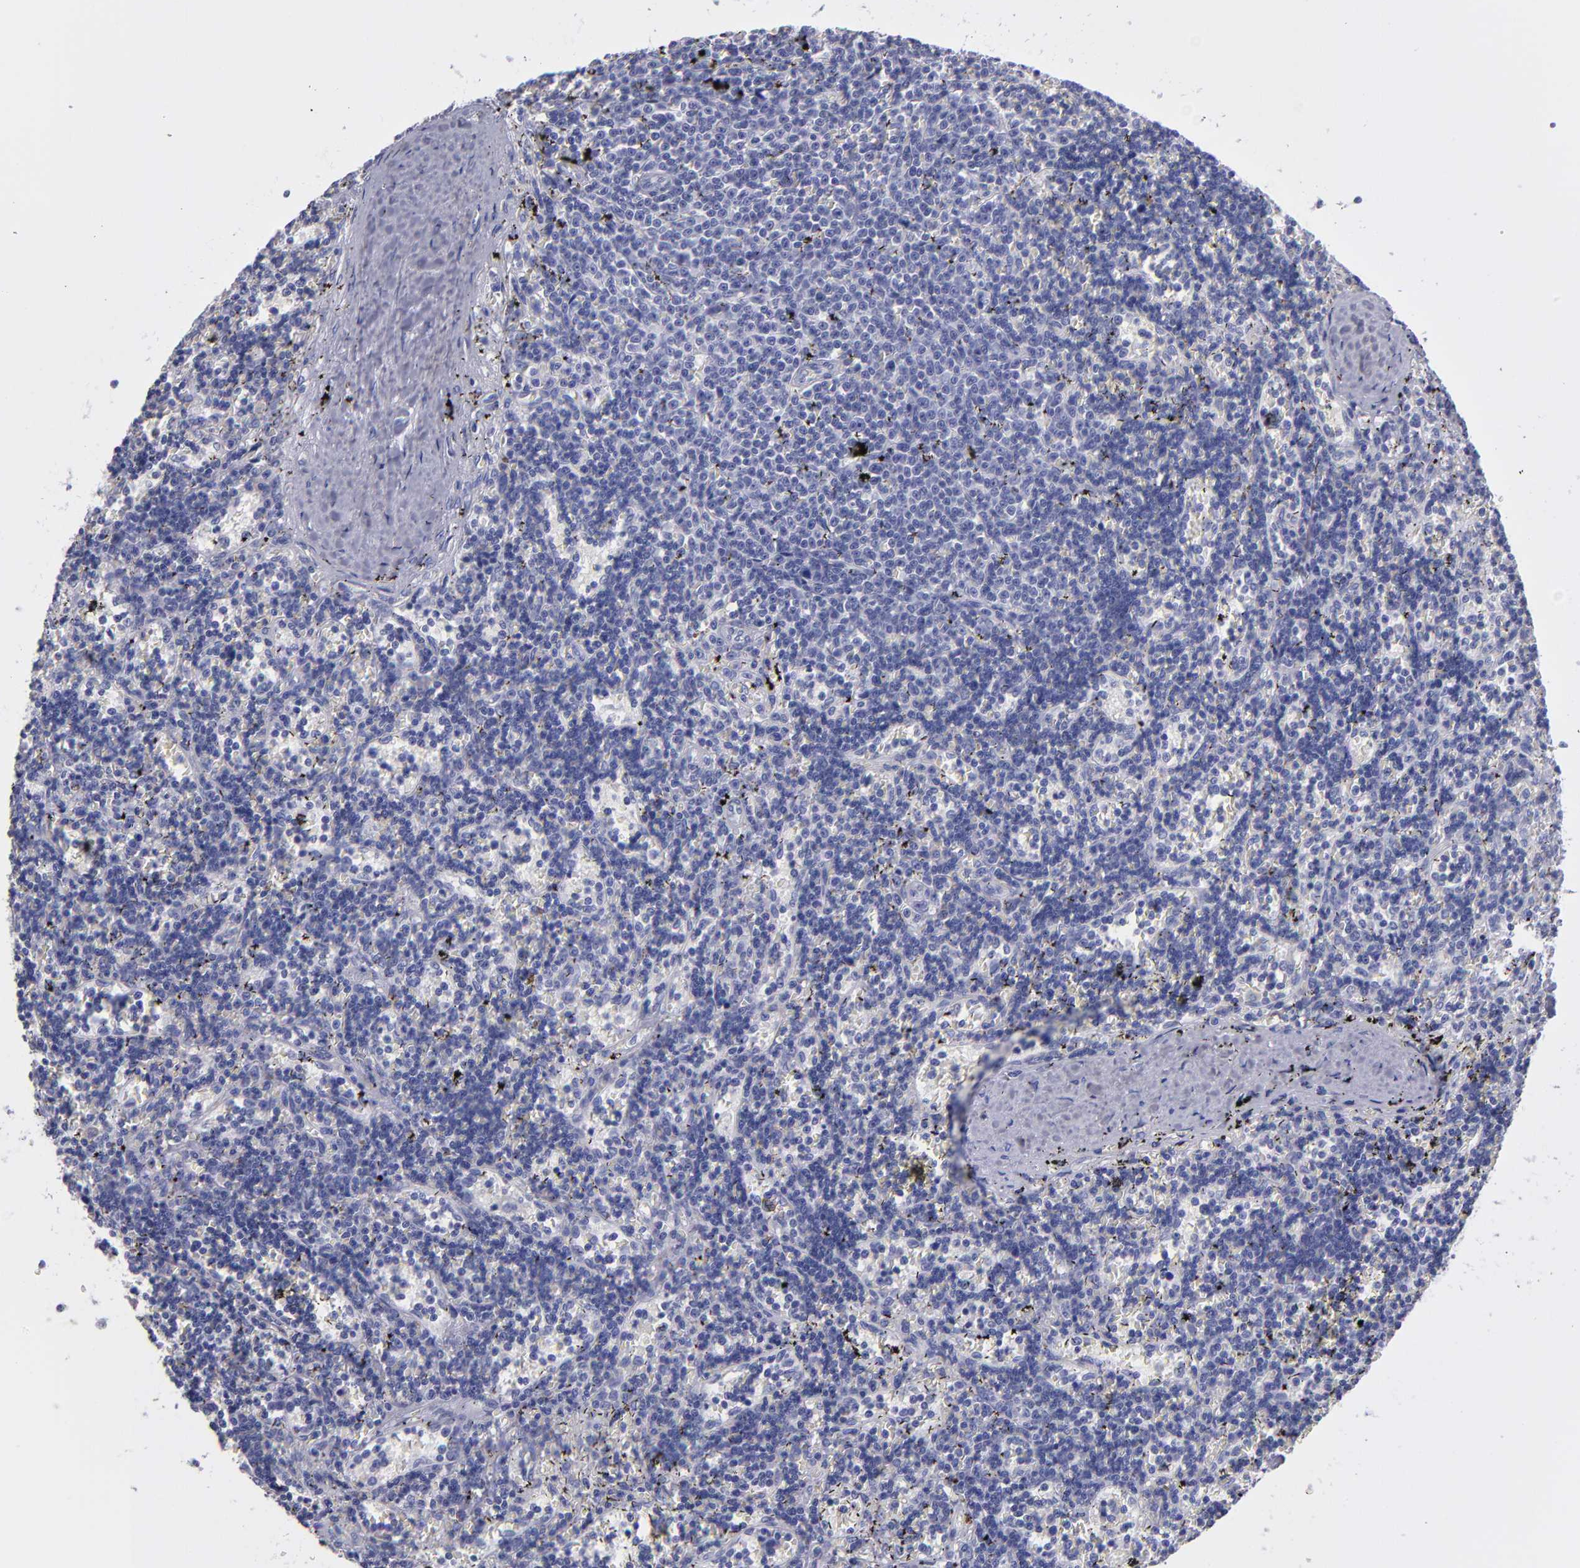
{"staining": {"intensity": "negative", "quantity": "none", "location": "none"}, "tissue": "lymphoma", "cell_type": "Tumor cells", "image_type": "cancer", "snomed": [{"axis": "morphology", "description": "Malignant lymphoma, non-Hodgkin's type, Low grade"}, {"axis": "topography", "description": "Spleen"}], "caption": "Protein analysis of malignant lymphoma, non-Hodgkin's type (low-grade) shows no significant positivity in tumor cells.", "gene": "MB", "patient": {"sex": "male", "age": 60}}